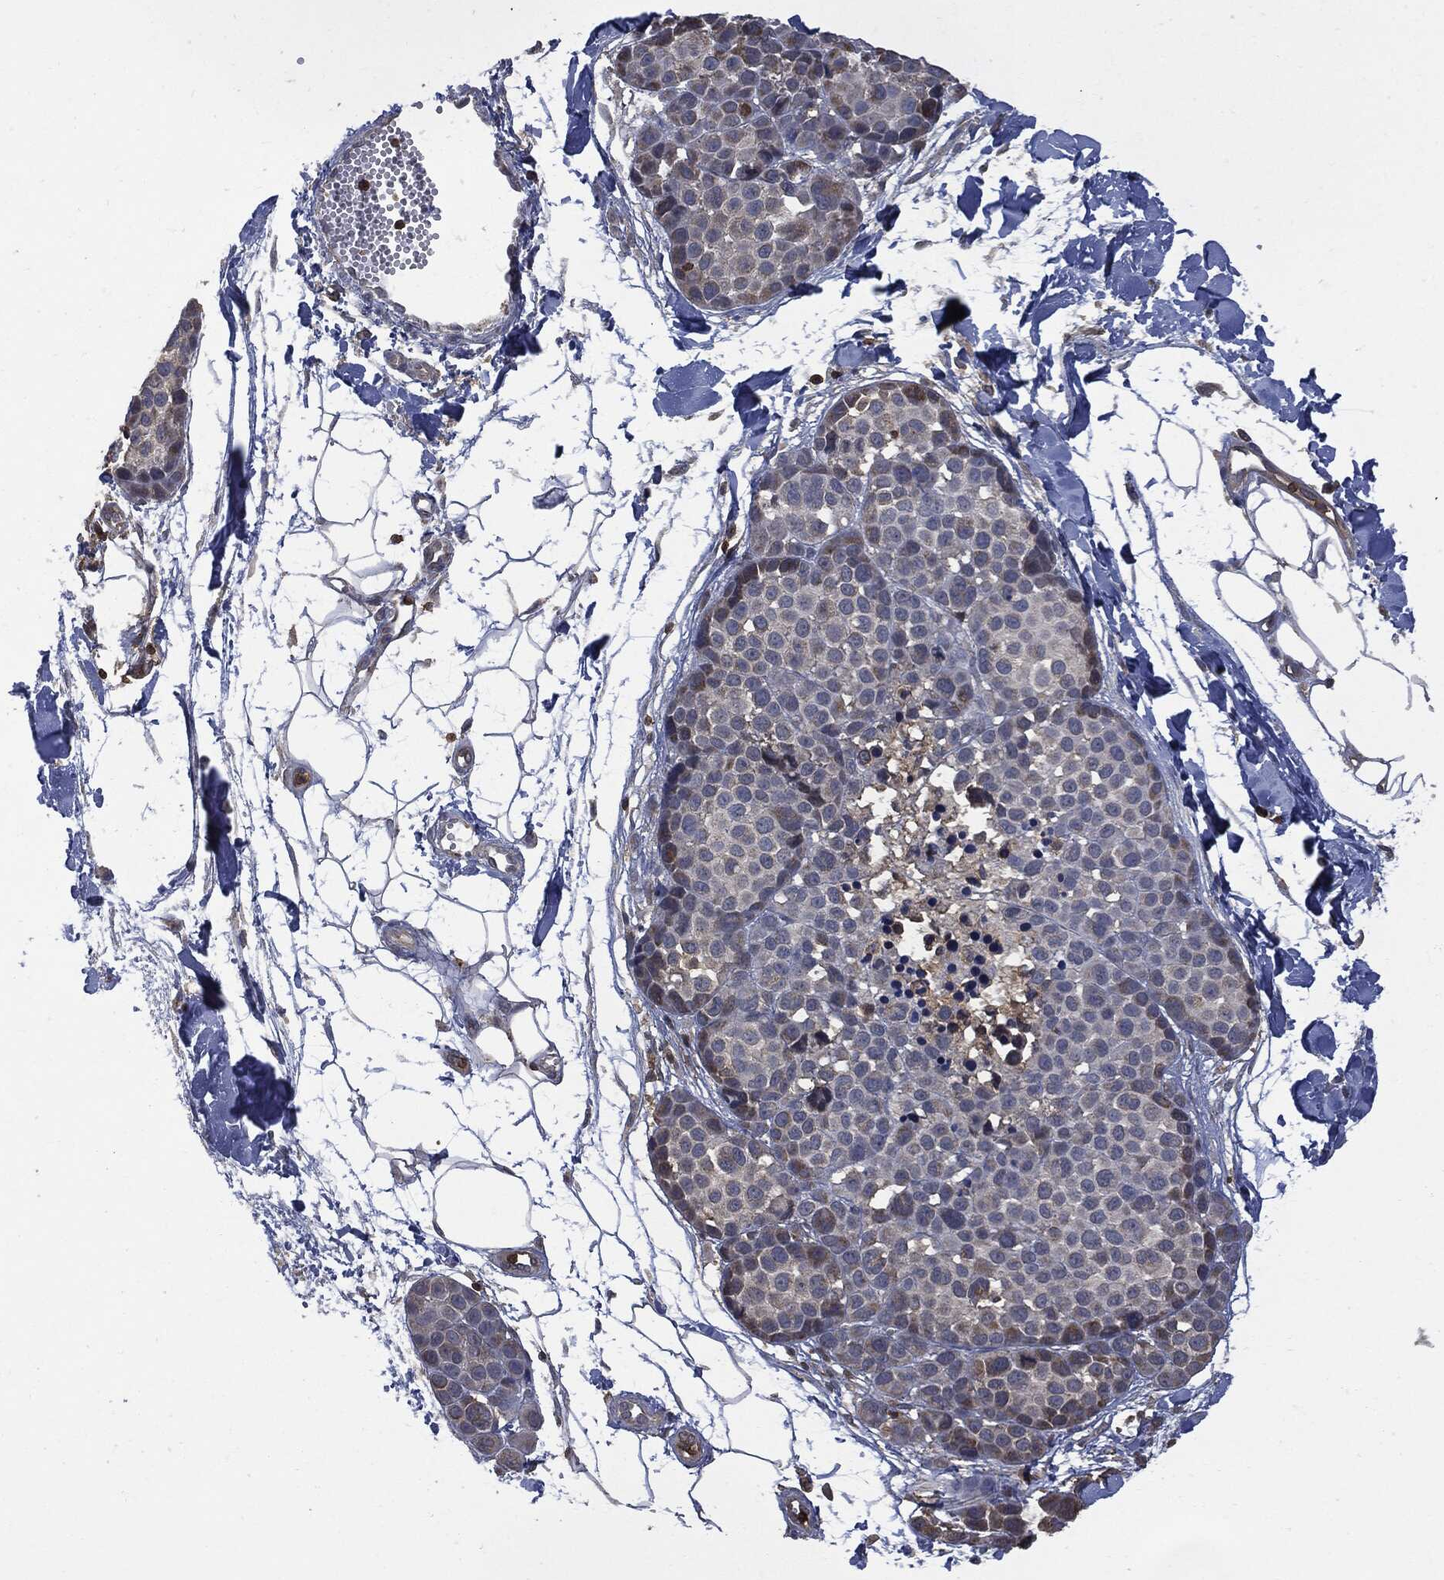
{"staining": {"intensity": "negative", "quantity": "none", "location": "none"}, "tissue": "melanoma", "cell_type": "Tumor cells", "image_type": "cancer", "snomed": [{"axis": "morphology", "description": "Malignant melanoma, NOS"}, {"axis": "topography", "description": "Skin"}], "caption": "This photomicrograph is of melanoma stained with immunohistochemistry (IHC) to label a protein in brown with the nuclei are counter-stained blue. There is no staining in tumor cells. Nuclei are stained in blue.", "gene": "PSMB10", "patient": {"sex": "female", "age": 86}}